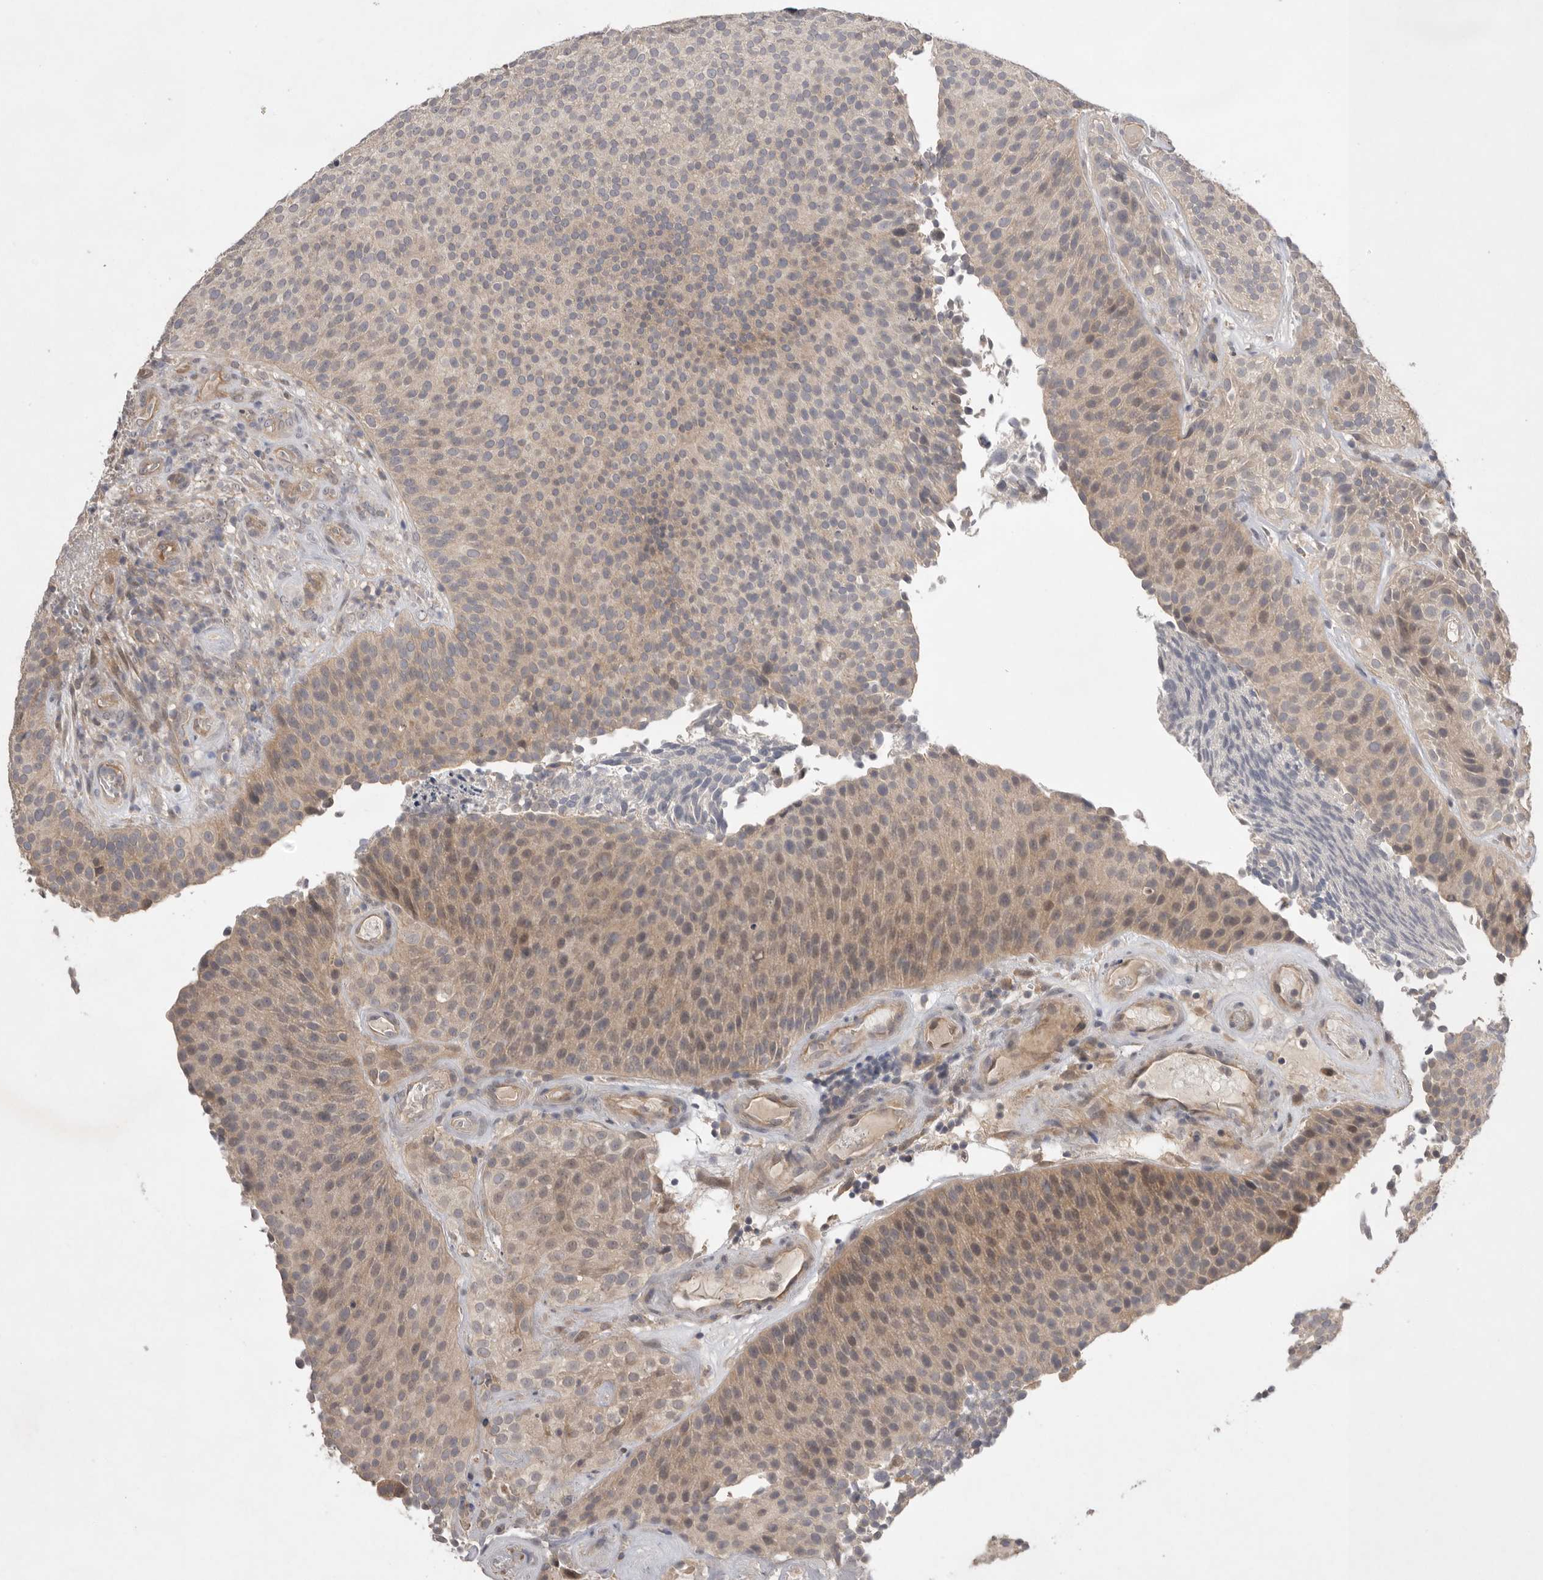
{"staining": {"intensity": "weak", "quantity": "25%-75%", "location": "cytoplasmic/membranous"}, "tissue": "urothelial cancer", "cell_type": "Tumor cells", "image_type": "cancer", "snomed": [{"axis": "morphology", "description": "Urothelial carcinoma, Low grade"}, {"axis": "topography", "description": "Urinary bladder"}], "caption": "Urothelial cancer stained with IHC shows weak cytoplasmic/membranous staining in about 25%-75% of tumor cells.", "gene": "NRCAM", "patient": {"sex": "male", "age": 86}}